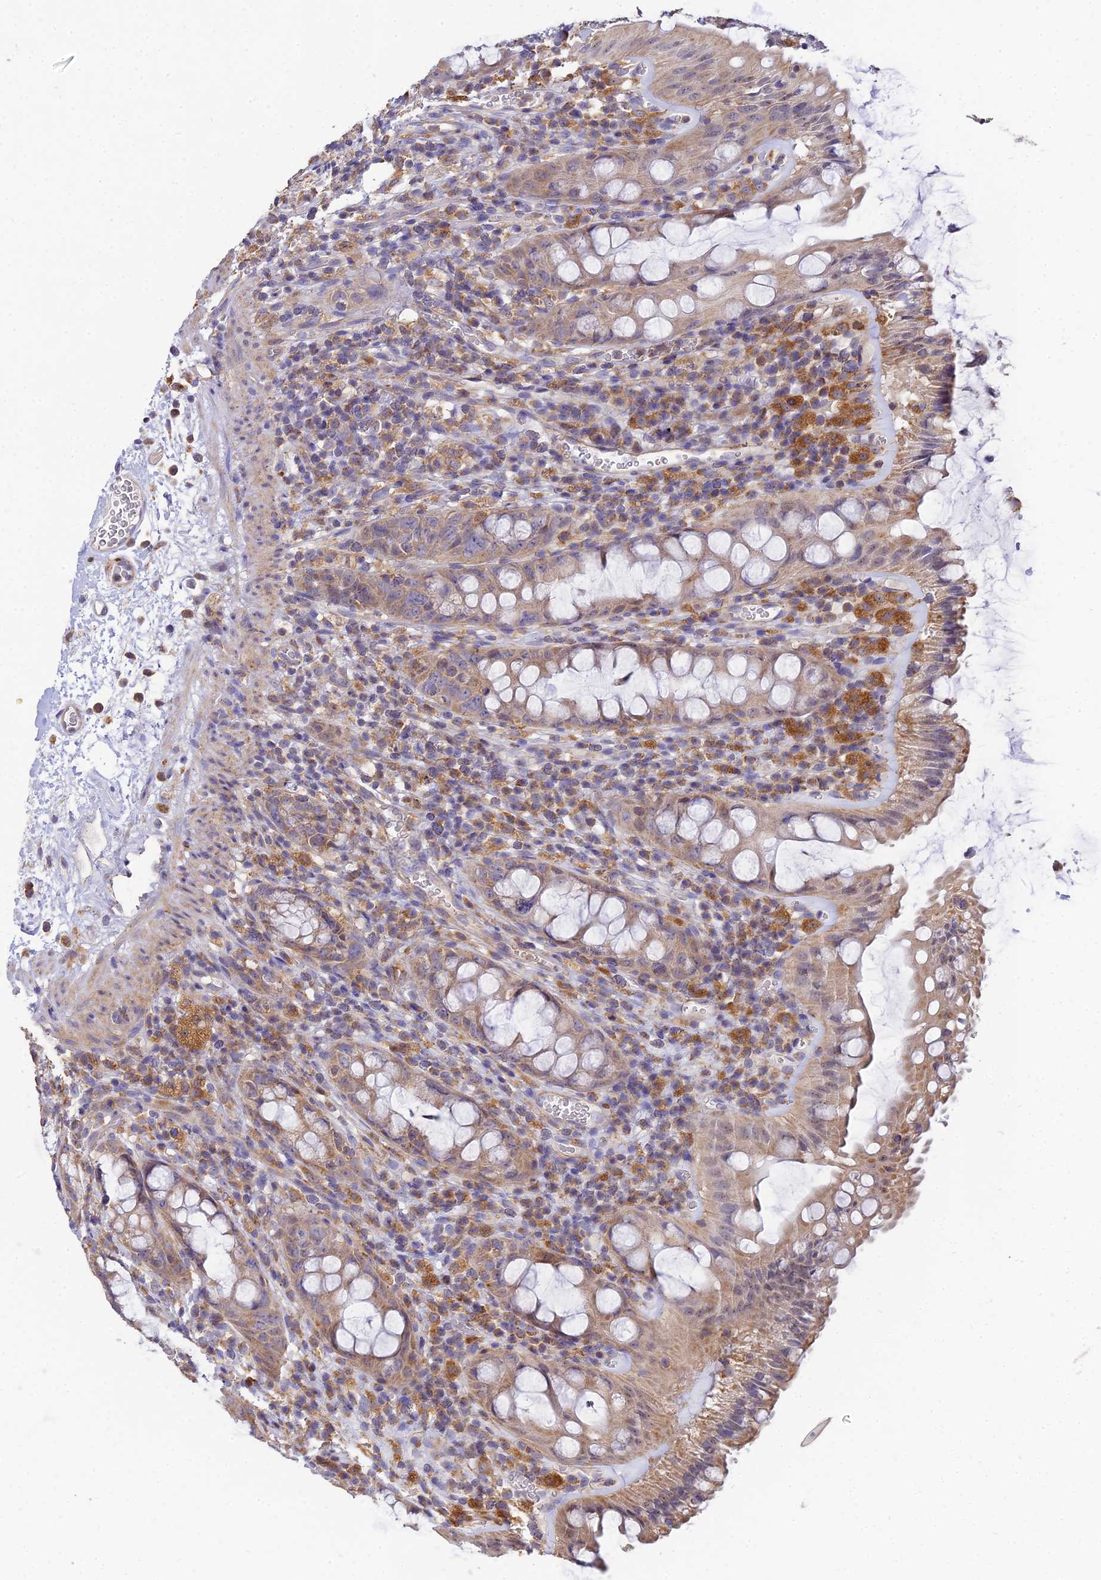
{"staining": {"intensity": "moderate", "quantity": "25%-75%", "location": "cytoplasmic/membranous"}, "tissue": "rectum", "cell_type": "Glandular cells", "image_type": "normal", "snomed": [{"axis": "morphology", "description": "Normal tissue, NOS"}, {"axis": "topography", "description": "Rectum"}], "caption": "Immunohistochemistry (IHC) image of benign rectum stained for a protein (brown), which shows medium levels of moderate cytoplasmic/membranous staining in approximately 25%-75% of glandular cells.", "gene": "ARL8A", "patient": {"sex": "female", "age": 57}}